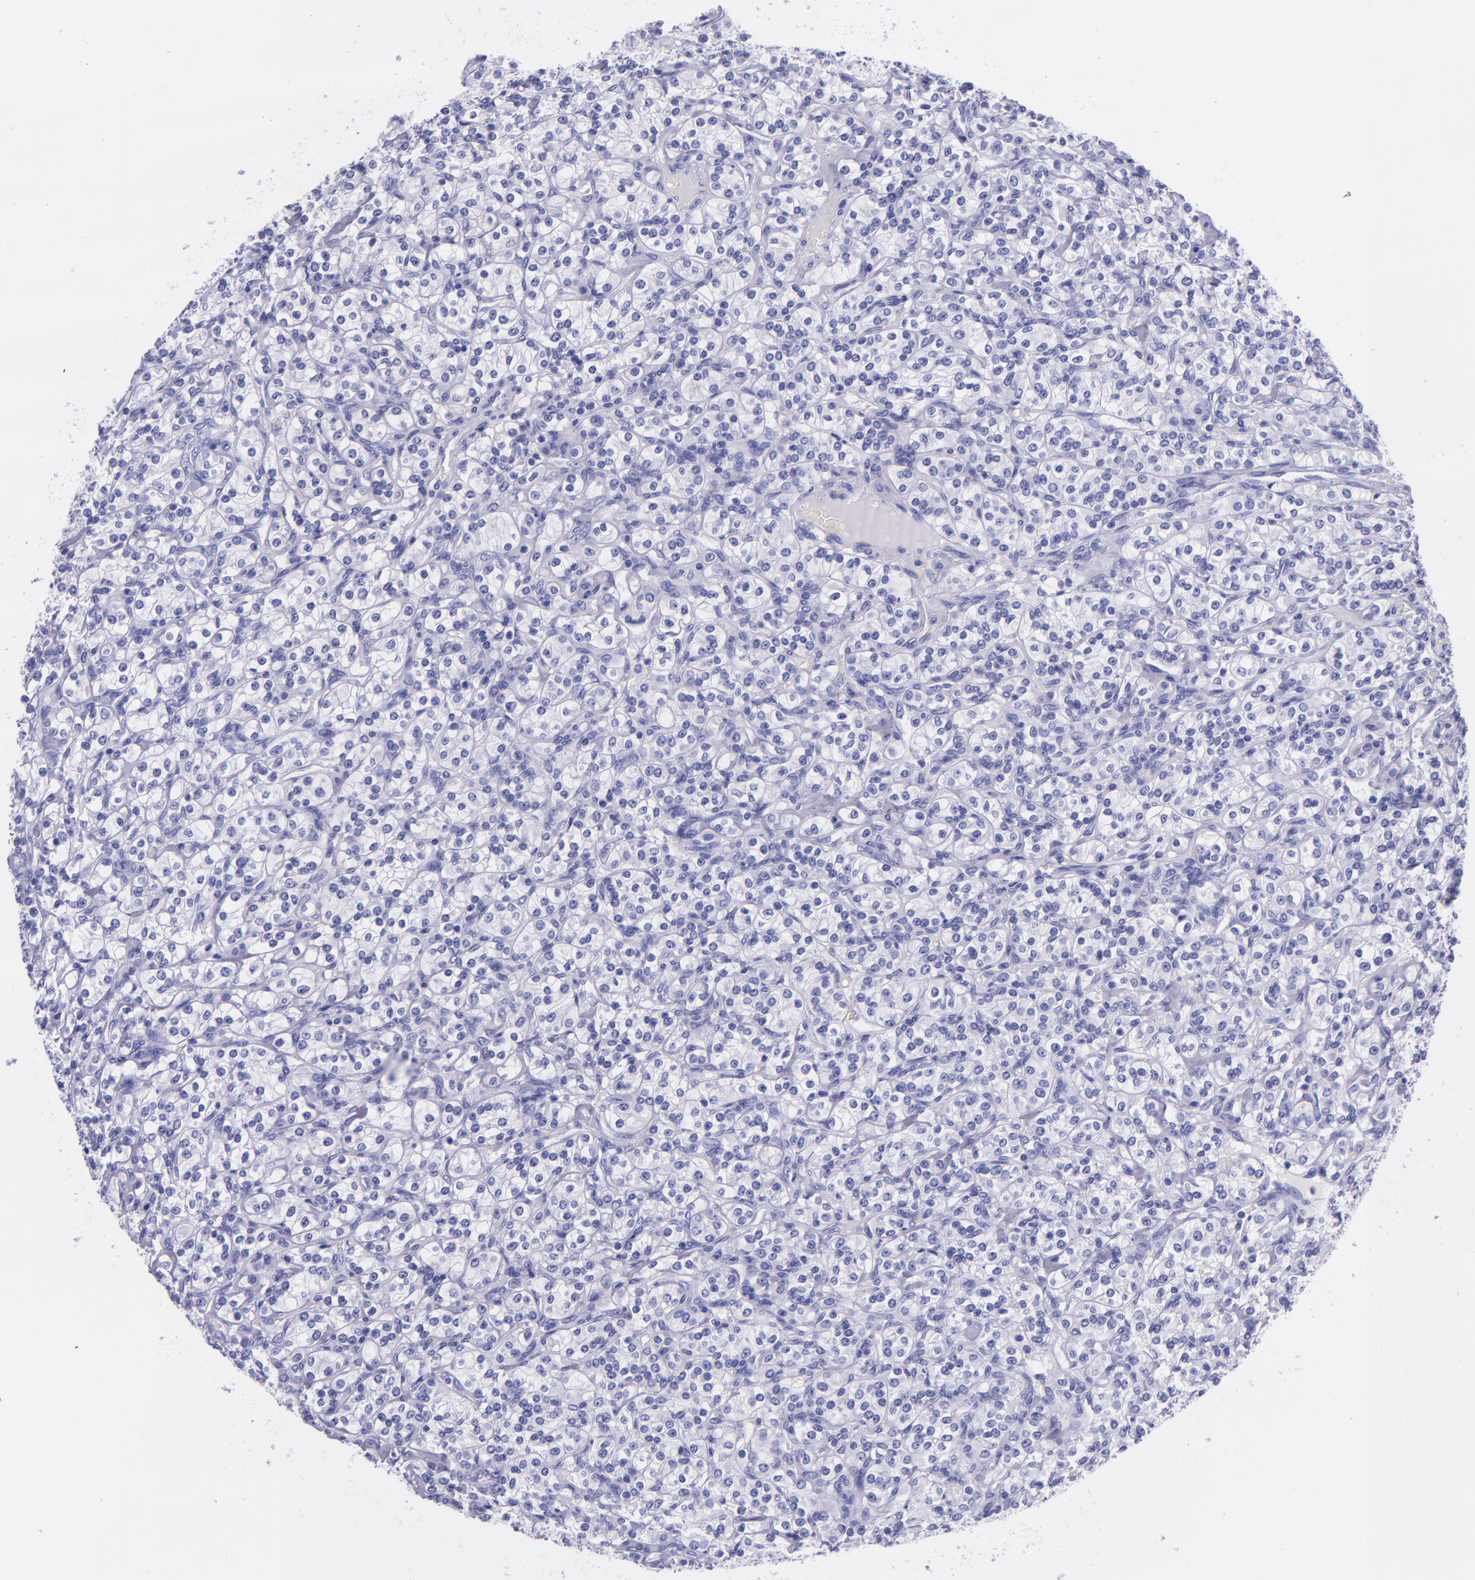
{"staining": {"intensity": "negative", "quantity": "none", "location": "none"}, "tissue": "renal cancer", "cell_type": "Tumor cells", "image_type": "cancer", "snomed": [{"axis": "morphology", "description": "Adenocarcinoma, NOS"}, {"axis": "topography", "description": "Kidney"}], "caption": "IHC histopathology image of neoplastic tissue: renal cancer stained with DAB reveals no significant protein staining in tumor cells. (DAB (3,3'-diaminobenzidine) immunohistochemistry, high magnification).", "gene": "MBP", "patient": {"sex": "male", "age": 77}}